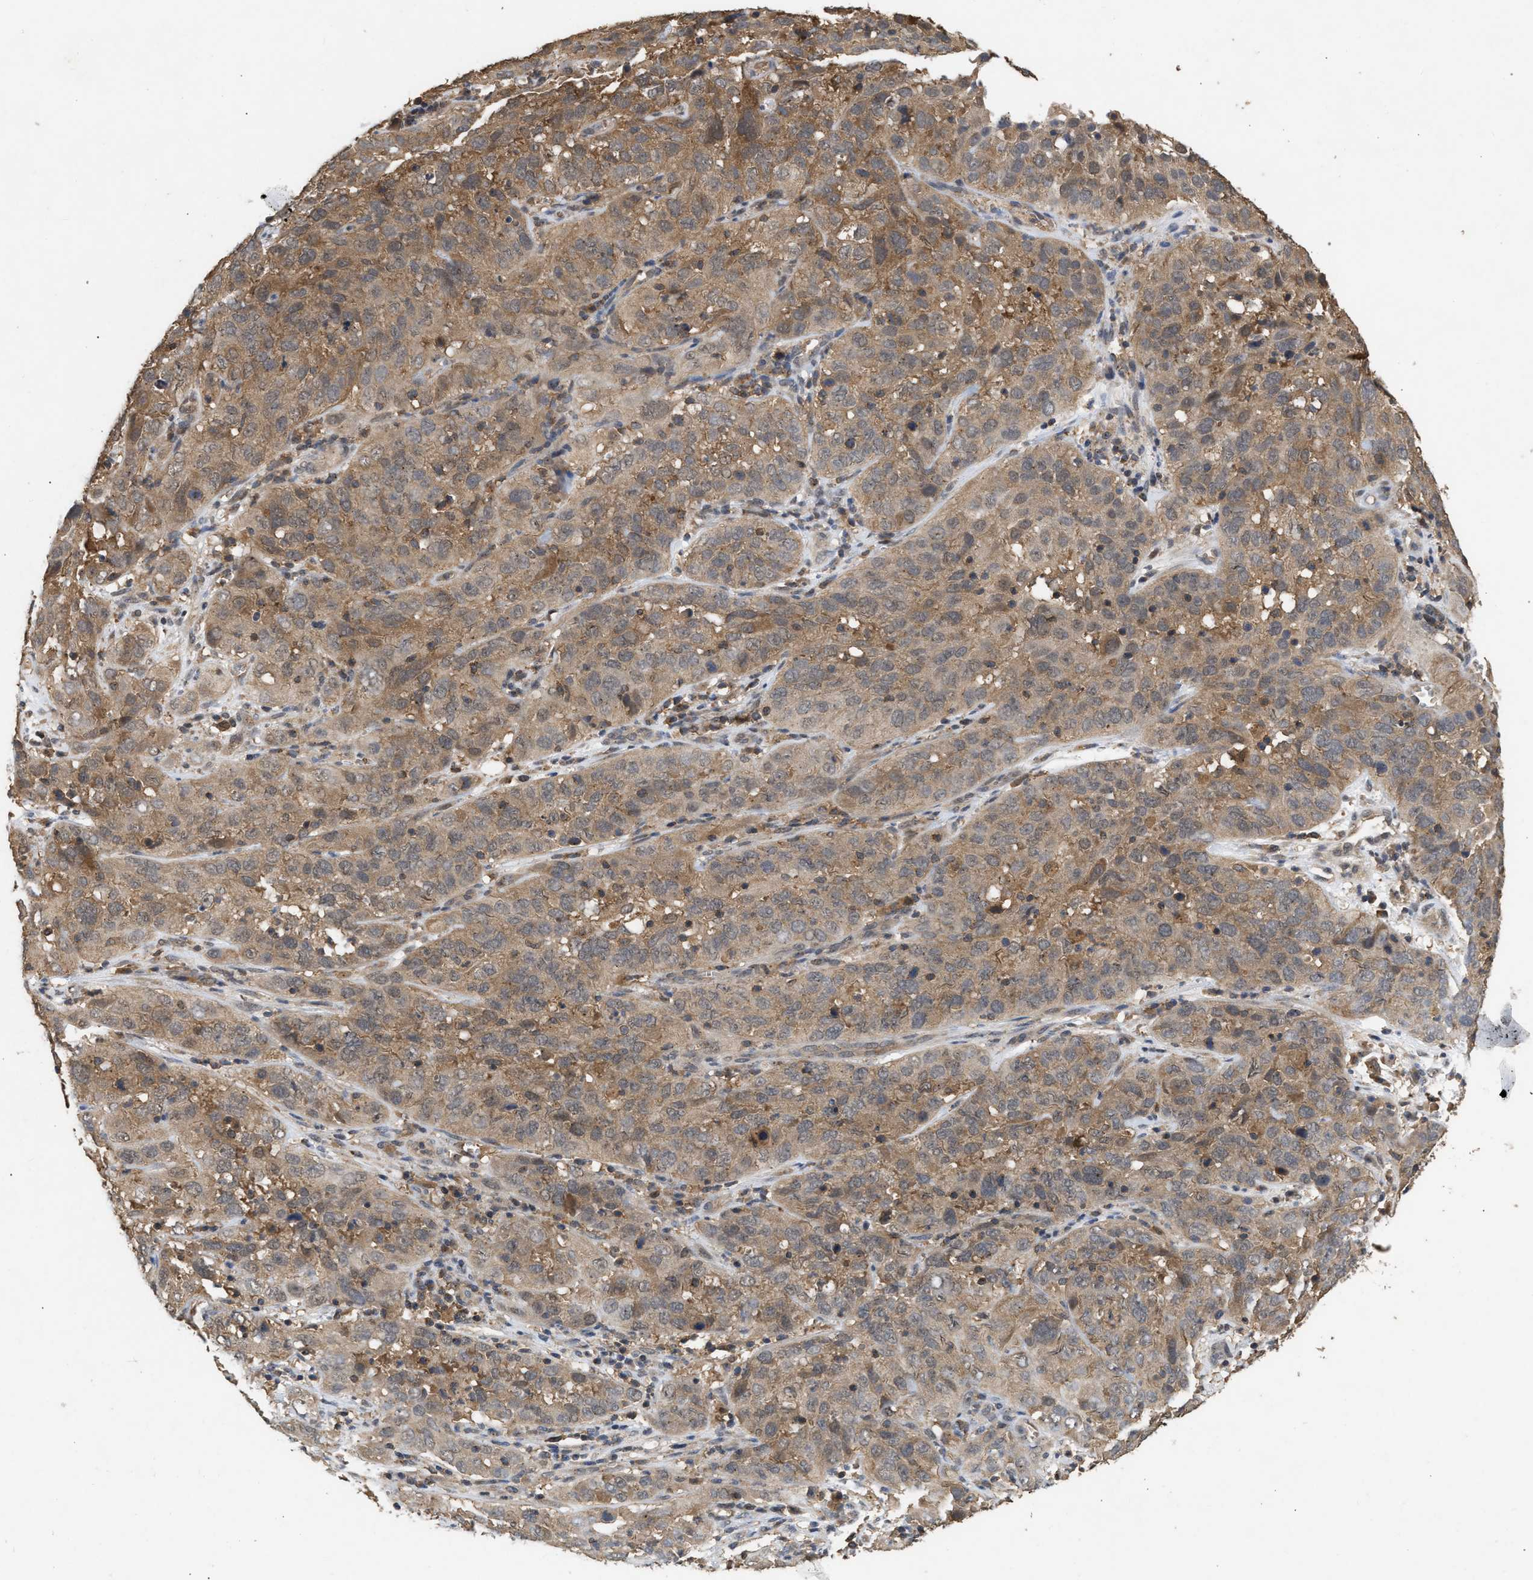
{"staining": {"intensity": "moderate", "quantity": ">75%", "location": "cytoplasmic/membranous"}, "tissue": "cervical cancer", "cell_type": "Tumor cells", "image_type": "cancer", "snomed": [{"axis": "morphology", "description": "Squamous cell carcinoma, NOS"}, {"axis": "topography", "description": "Cervix"}], "caption": "About >75% of tumor cells in human cervical cancer reveal moderate cytoplasmic/membranous protein expression as visualized by brown immunohistochemical staining.", "gene": "FITM1", "patient": {"sex": "female", "age": 32}}